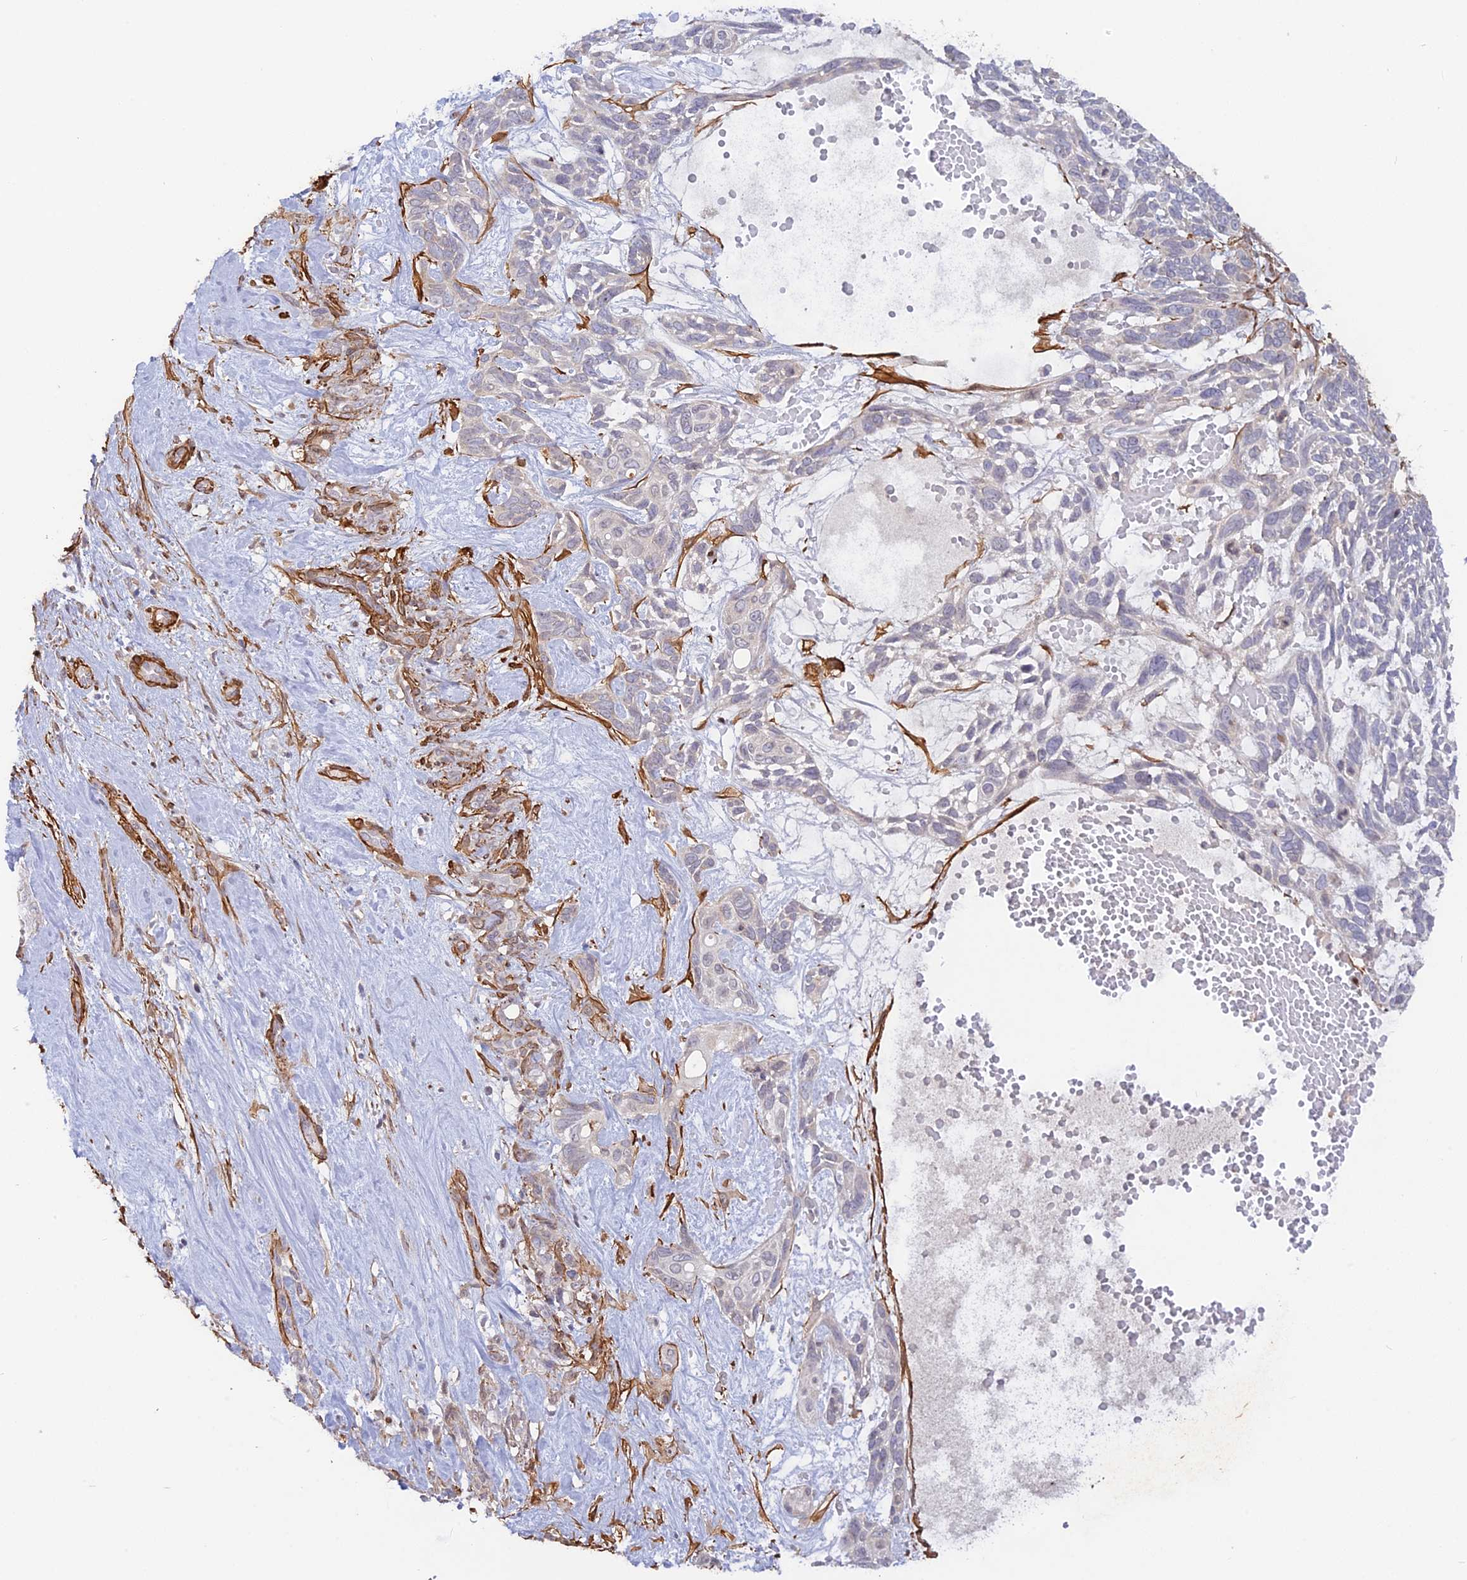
{"staining": {"intensity": "negative", "quantity": "none", "location": "none"}, "tissue": "skin cancer", "cell_type": "Tumor cells", "image_type": "cancer", "snomed": [{"axis": "morphology", "description": "Basal cell carcinoma"}, {"axis": "topography", "description": "Skin"}], "caption": "Tumor cells show no significant protein positivity in basal cell carcinoma (skin).", "gene": "CCDC154", "patient": {"sex": "male", "age": 88}}